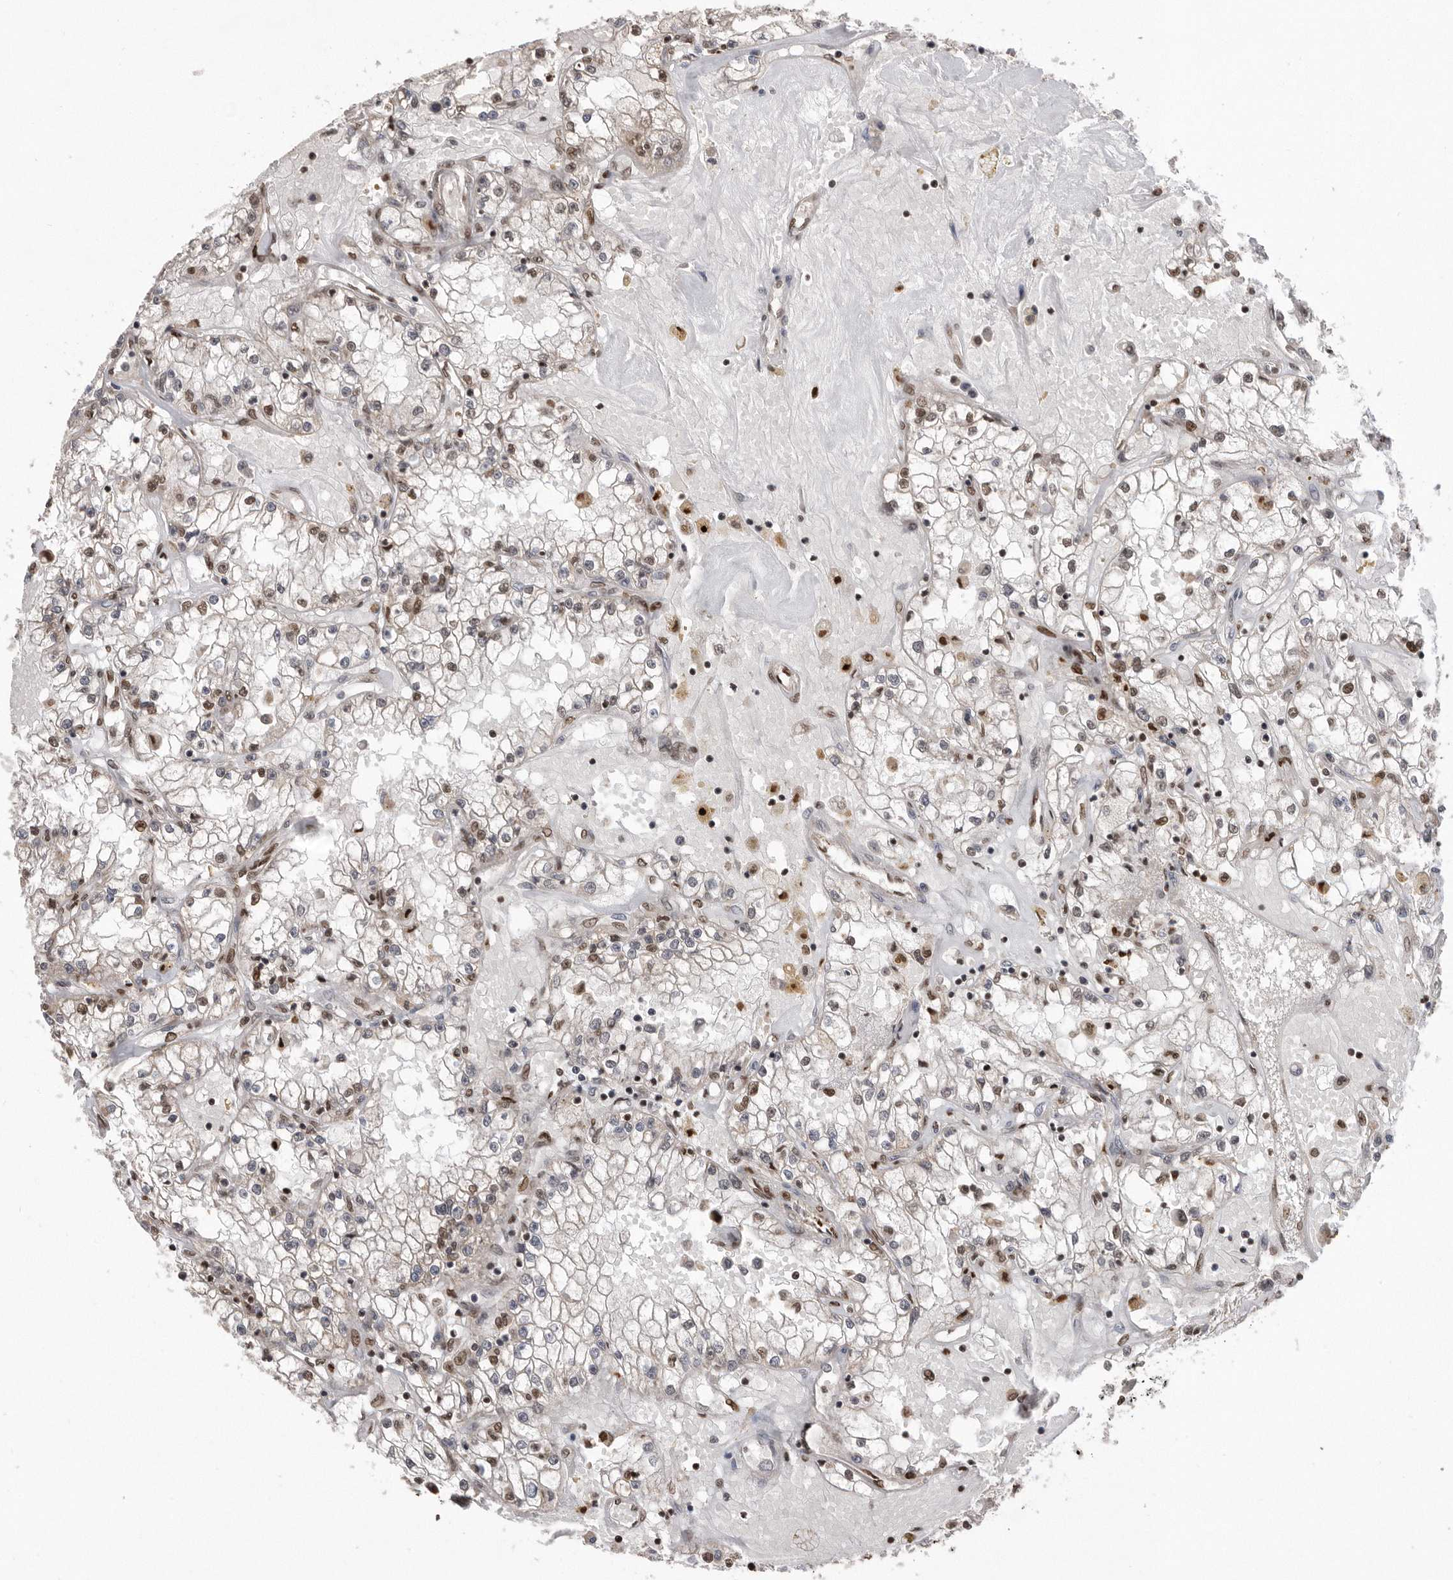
{"staining": {"intensity": "moderate", "quantity": "25%-75%", "location": "nuclear"}, "tissue": "renal cancer", "cell_type": "Tumor cells", "image_type": "cancer", "snomed": [{"axis": "morphology", "description": "Adenocarcinoma, NOS"}, {"axis": "topography", "description": "Kidney"}], "caption": "Renal cancer stained with DAB immunohistochemistry (IHC) shows medium levels of moderate nuclear positivity in approximately 25%-75% of tumor cells.", "gene": "TDRD3", "patient": {"sex": "male", "age": 56}}